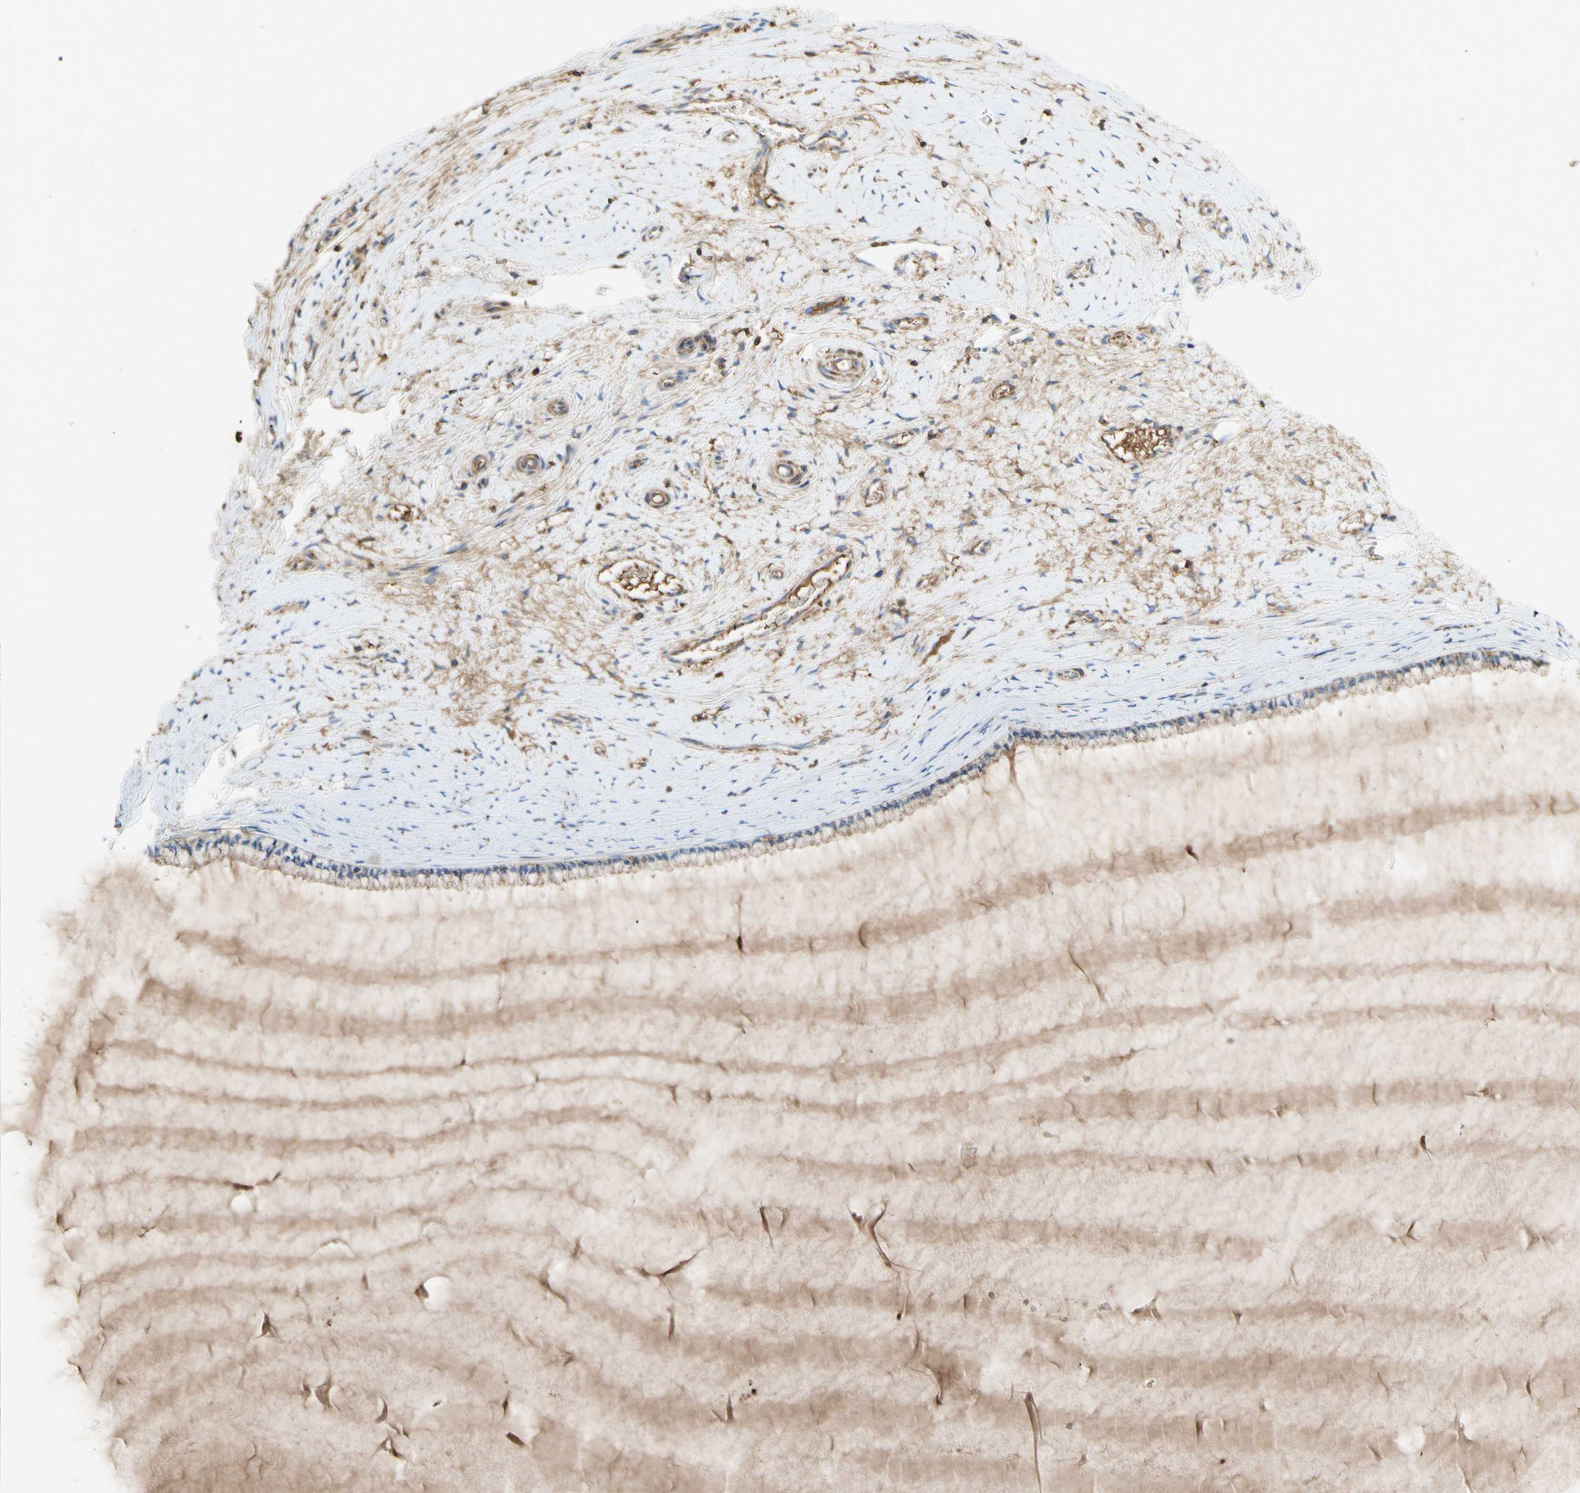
{"staining": {"intensity": "moderate", "quantity": ">75%", "location": "cytoplasmic/membranous"}, "tissue": "cervix", "cell_type": "Glandular cells", "image_type": "normal", "snomed": [{"axis": "morphology", "description": "Normal tissue, NOS"}, {"axis": "topography", "description": "Cervix"}], "caption": "IHC staining of unremarkable cervix, which demonstrates medium levels of moderate cytoplasmic/membranous staining in about >75% of glandular cells indicating moderate cytoplasmic/membranous protein positivity. The staining was performed using DAB (3,3'-diaminobenzidine) (brown) for protein detection and nuclei were counterstained in hematoxylin (blue).", "gene": "SDHB", "patient": {"sex": "female", "age": 39}}